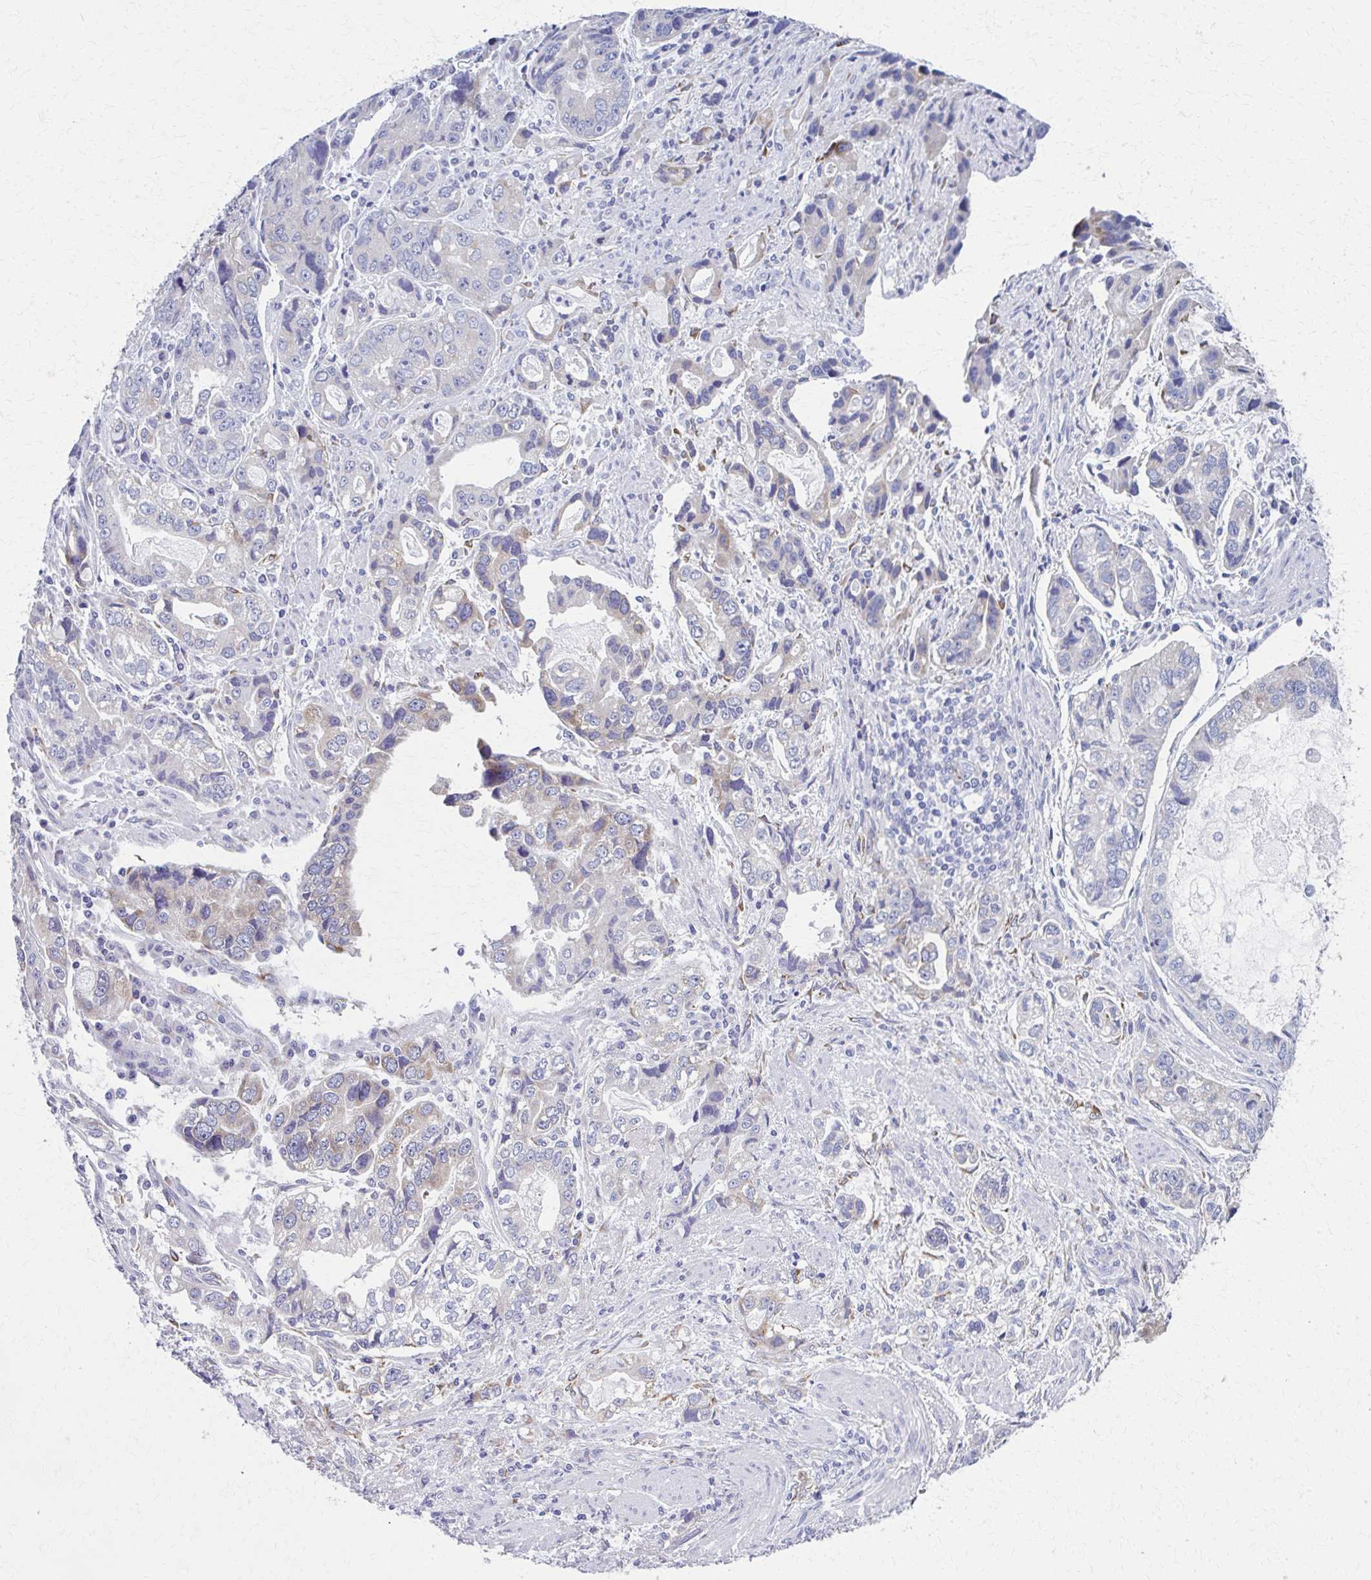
{"staining": {"intensity": "weak", "quantity": "<25%", "location": "cytoplasmic/membranous"}, "tissue": "stomach cancer", "cell_type": "Tumor cells", "image_type": "cancer", "snomed": [{"axis": "morphology", "description": "Adenocarcinoma, NOS"}, {"axis": "topography", "description": "Stomach, lower"}], "caption": "The histopathology image demonstrates no staining of tumor cells in adenocarcinoma (stomach). (Immunohistochemistry (ihc), brightfield microscopy, high magnification).", "gene": "SPATS2L", "patient": {"sex": "female", "age": 93}}